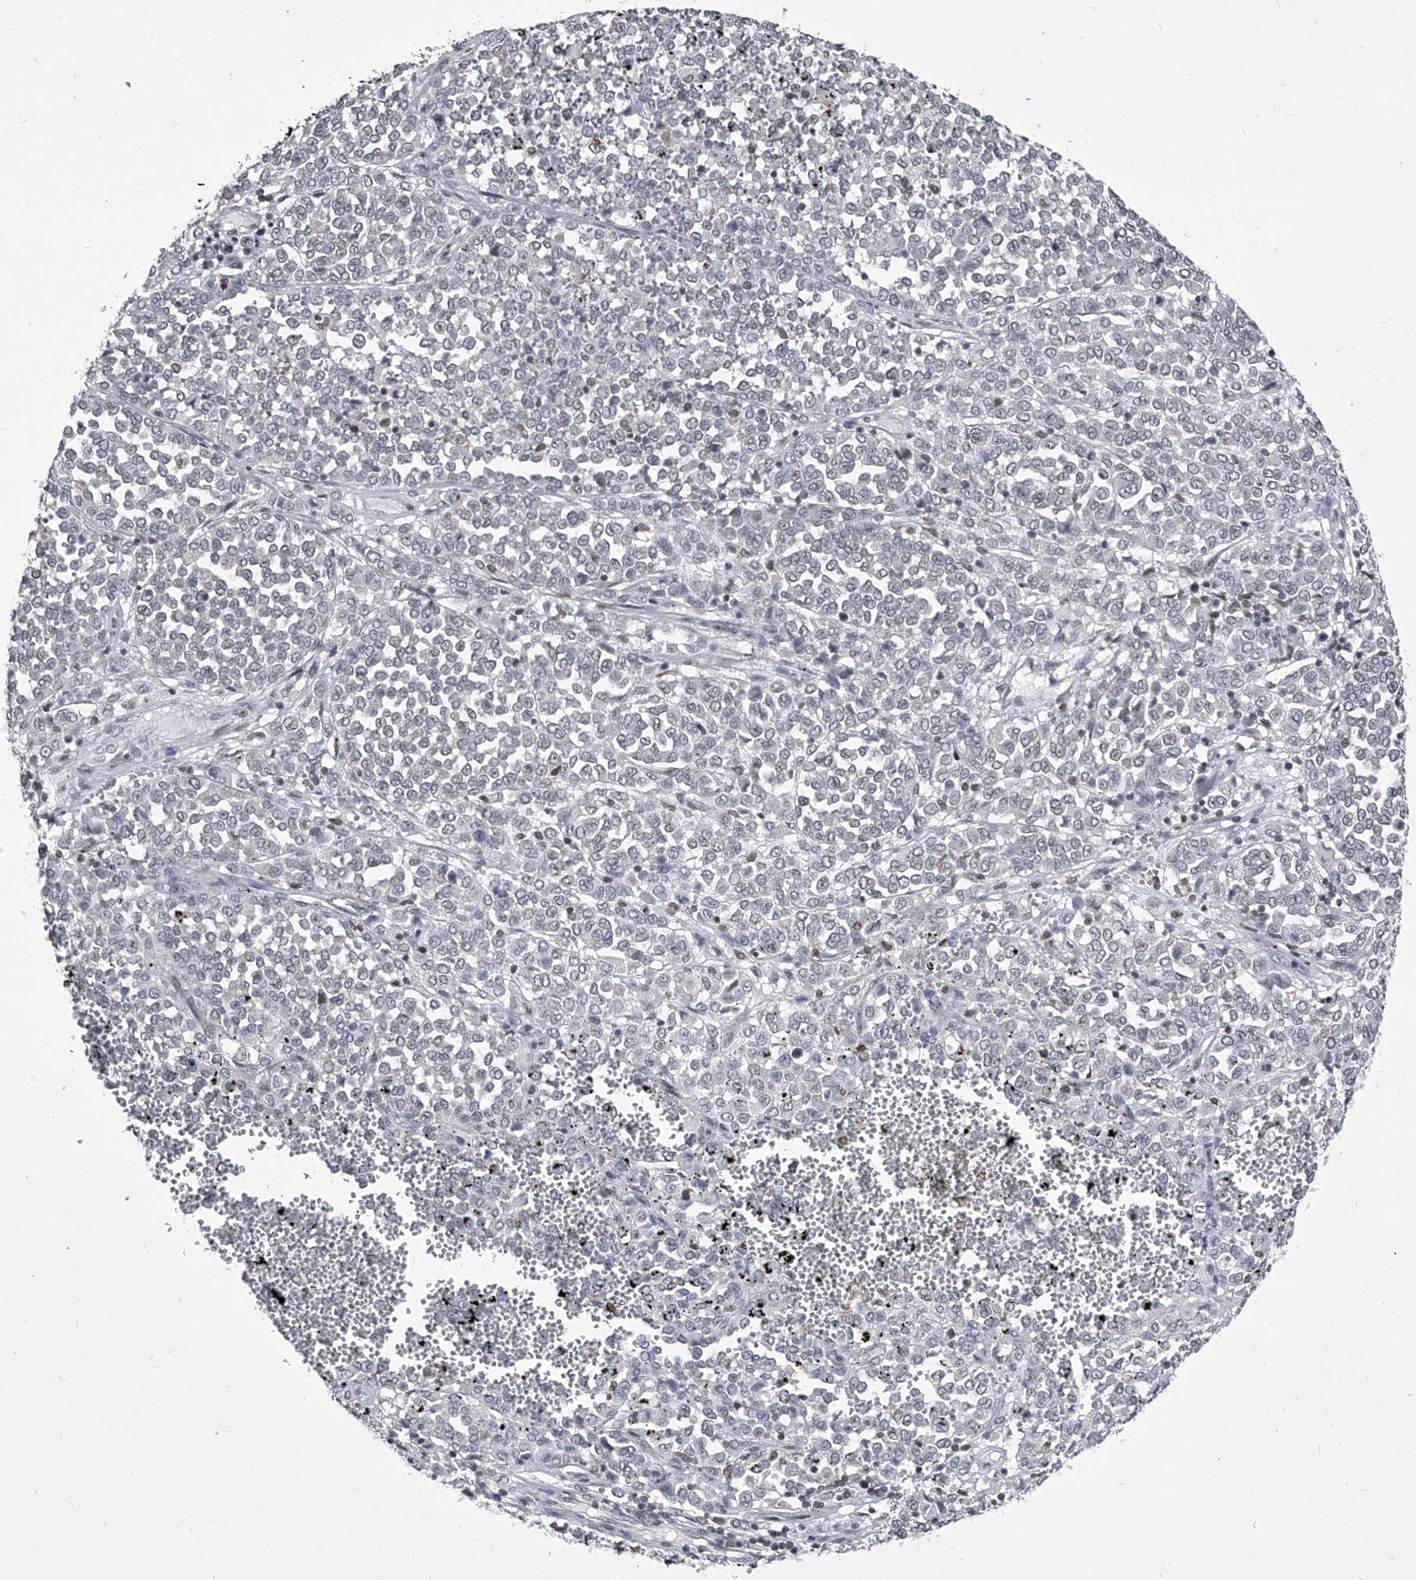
{"staining": {"intensity": "negative", "quantity": "none", "location": "none"}, "tissue": "melanoma", "cell_type": "Tumor cells", "image_type": "cancer", "snomed": [{"axis": "morphology", "description": "Malignant melanoma, Metastatic site"}, {"axis": "topography", "description": "Pancreas"}], "caption": "Malignant melanoma (metastatic site) was stained to show a protein in brown. There is no significant positivity in tumor cells.", "gene": "PPIL4", "patient": {"sex": "female", "age": 30}}